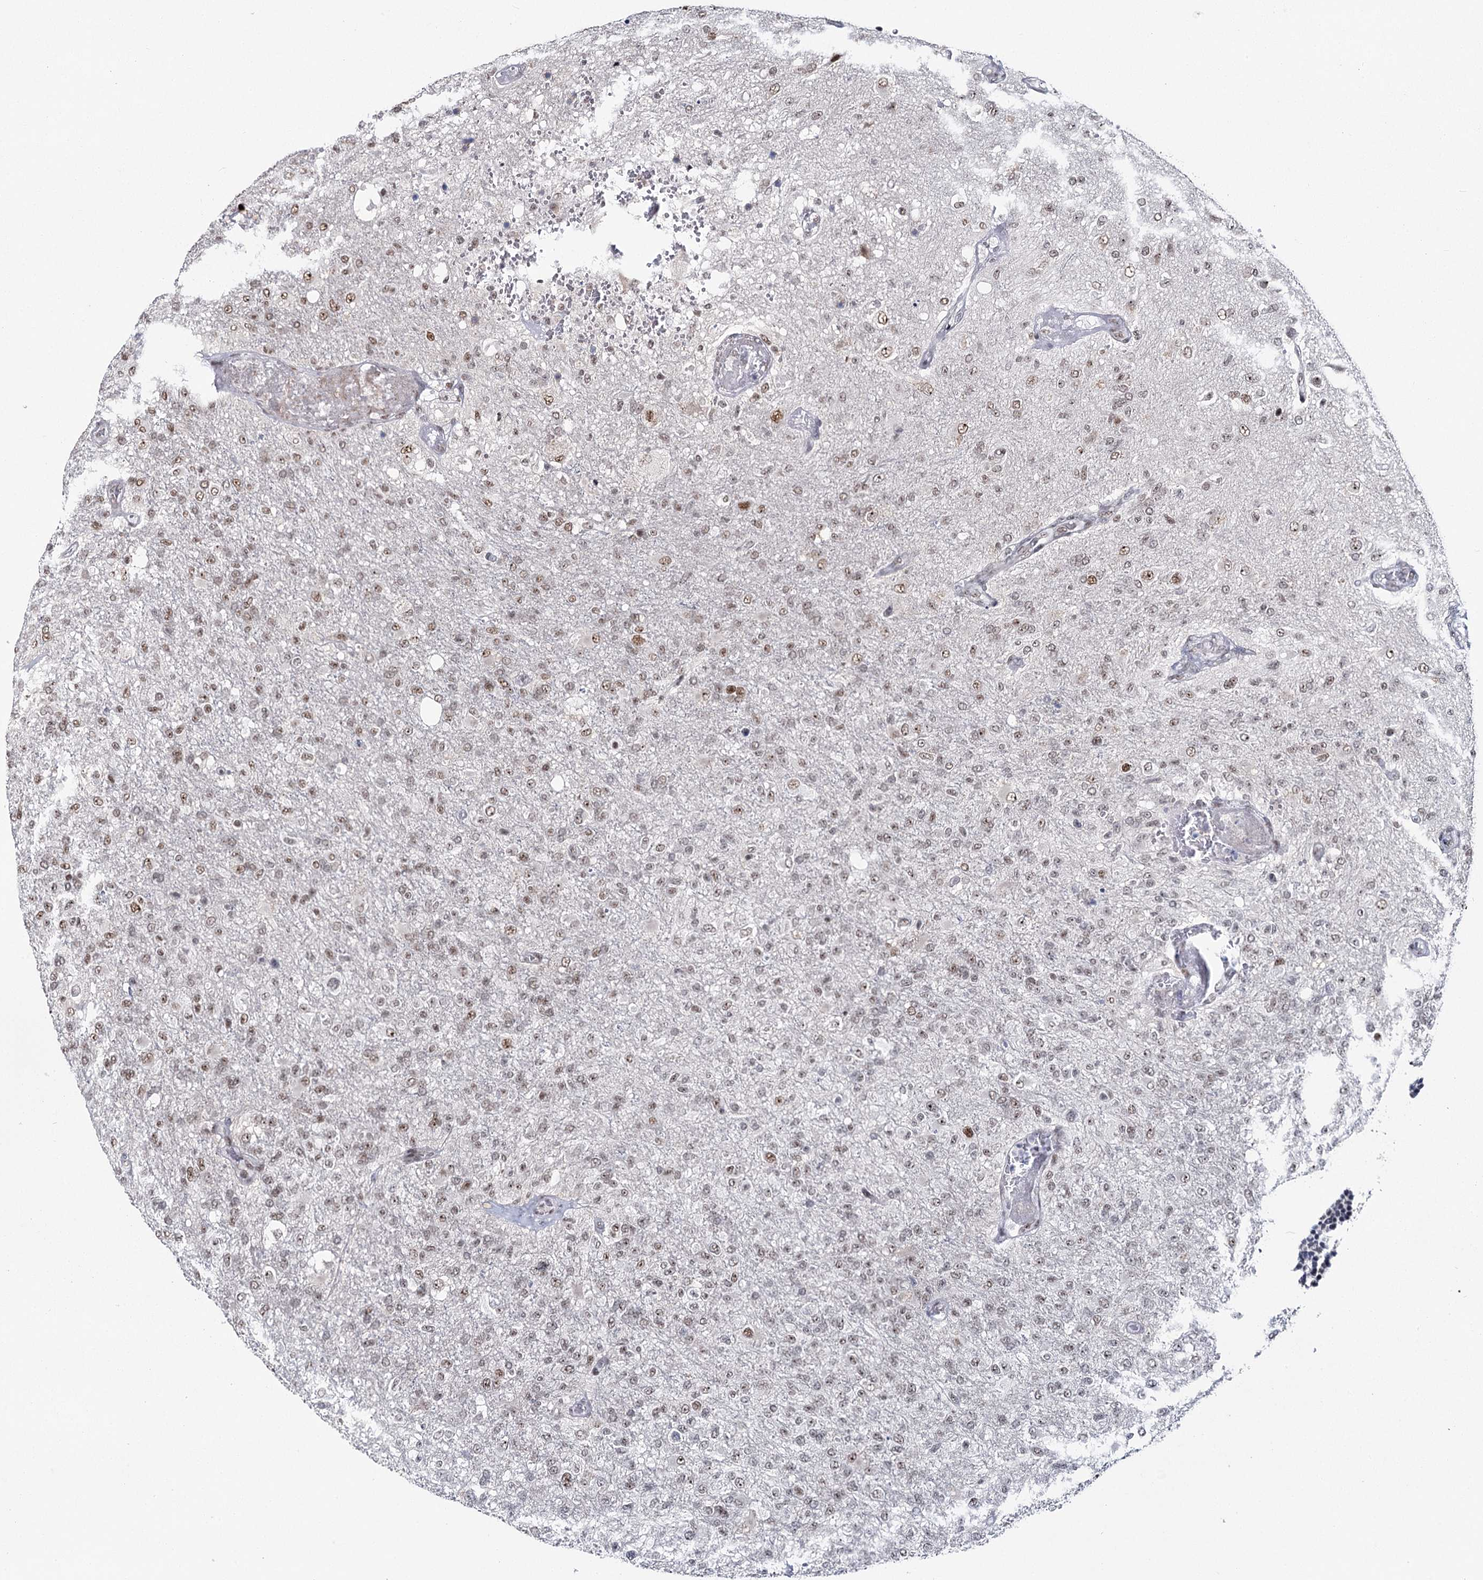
{"staining": {"intensity": "moderate", "quantity": ">75%", "location": "nuclear"}, "tissue": "glioma", "cell_type": "Tumor cells", "image_type": "cancer", "snomed": [{"axis": "morphology", "description": "Glioma, malignant, High grade"}, {"axis": "topography", "description": "Brain"}], "caption": "Protein expression analysis of malignant glioma (high-grade) displays moderate nuclear positivity in approximately >75% of tumor cells. The protein of interest is shown in brown color, while the nuclei are stained blue.", "gene": "SCAF8", "patient": {"sex": "female", "age": 74}}